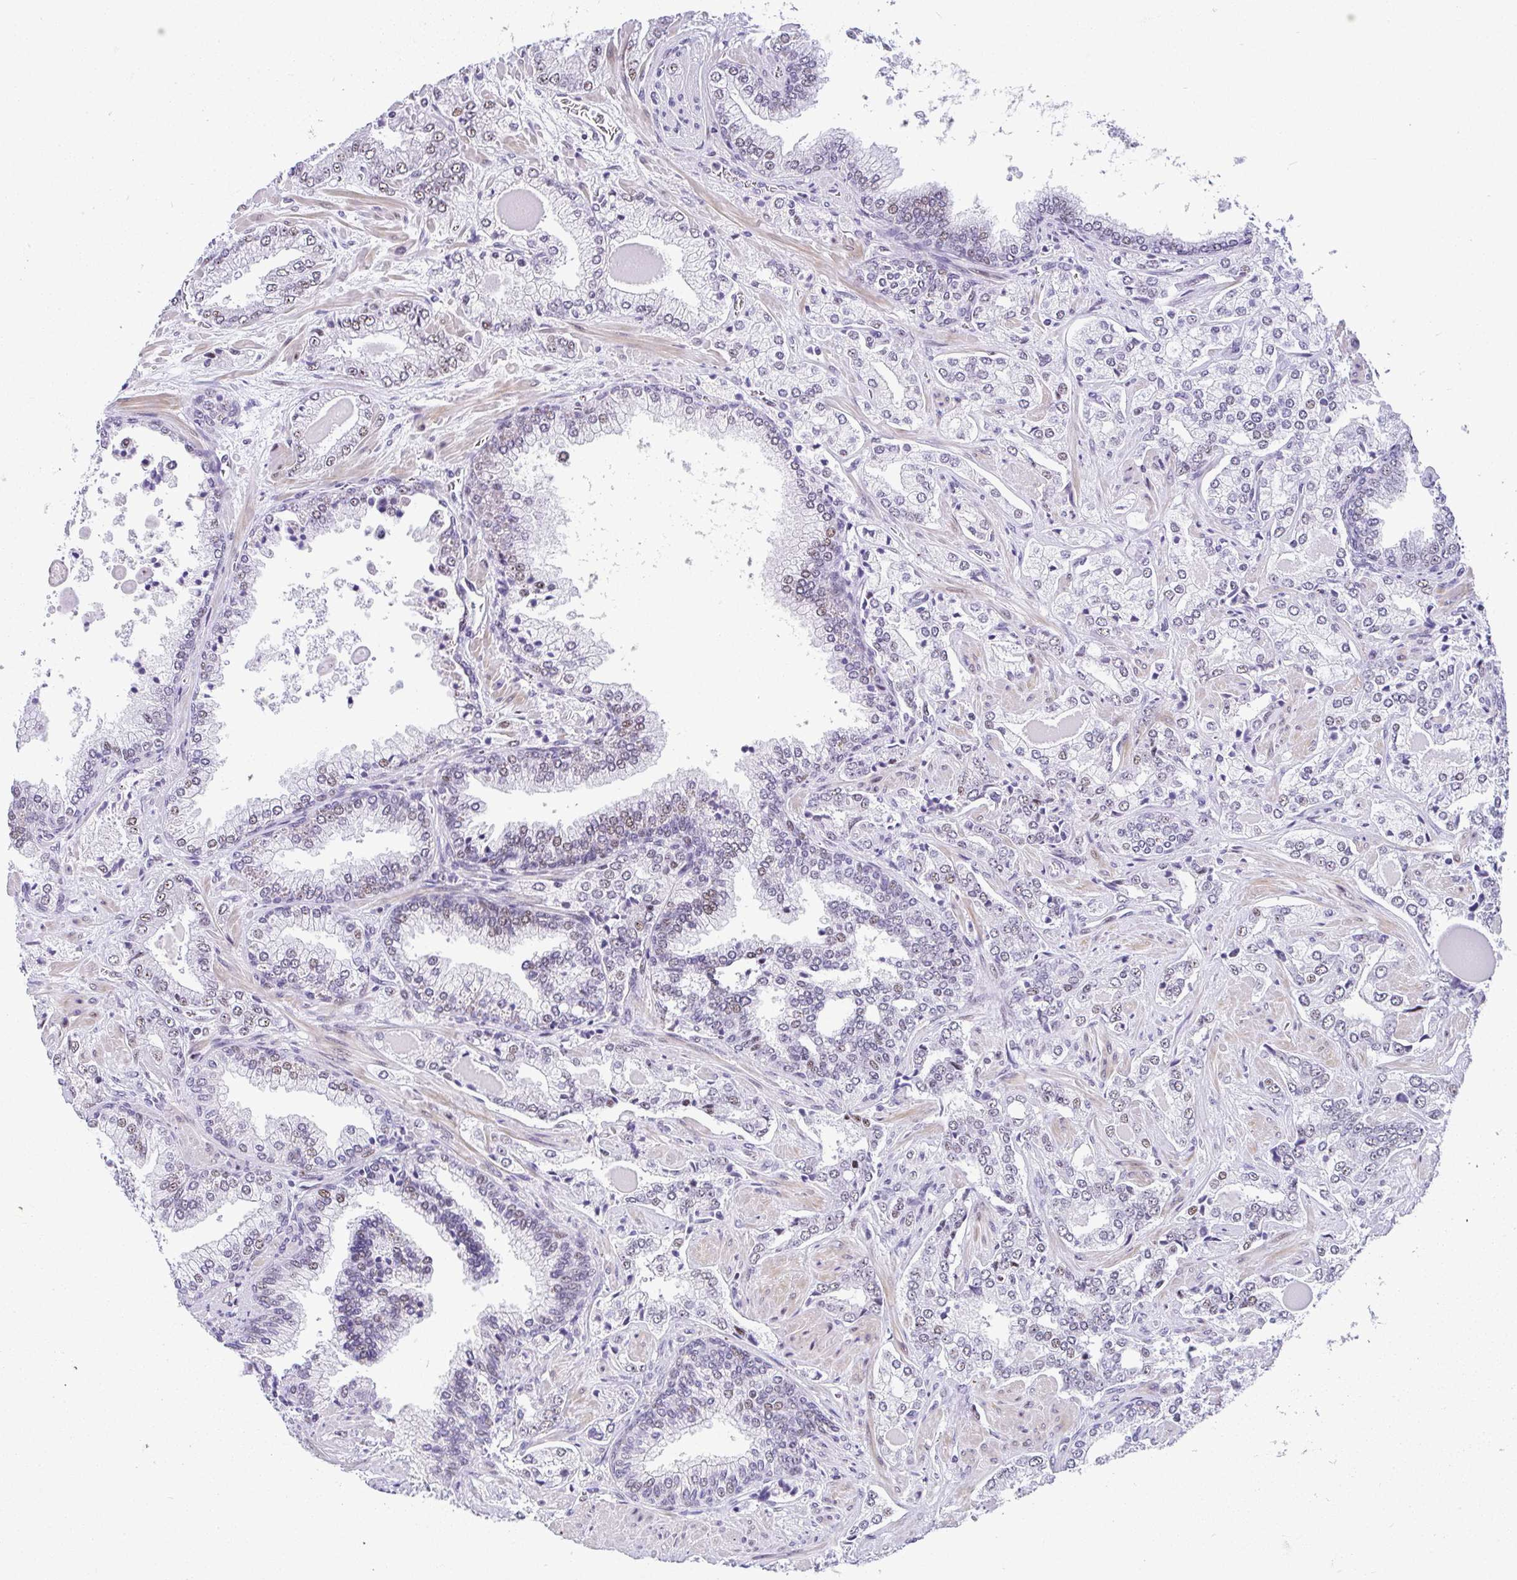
{"staining": {"intensity": "weak", "quantity": "25%-75%", "location": "nuclear"}, "tissue": "prostate cancer", "cell_type": "Tumor cells", "image_type": "cancer", "snomed": [{"axis": "morphology", "description": "Adenocarcinoma, High grade"}, {"axis": "topography", "description": "Prostate"}], "caption": "Brown immunohistochemical staining in human prostate cancer demonstrates weak nuclear staining in approximately 25%-75% of tumor cells.", "gene": "NR1D2", "patient": {"sex": "male", "age": 60}}